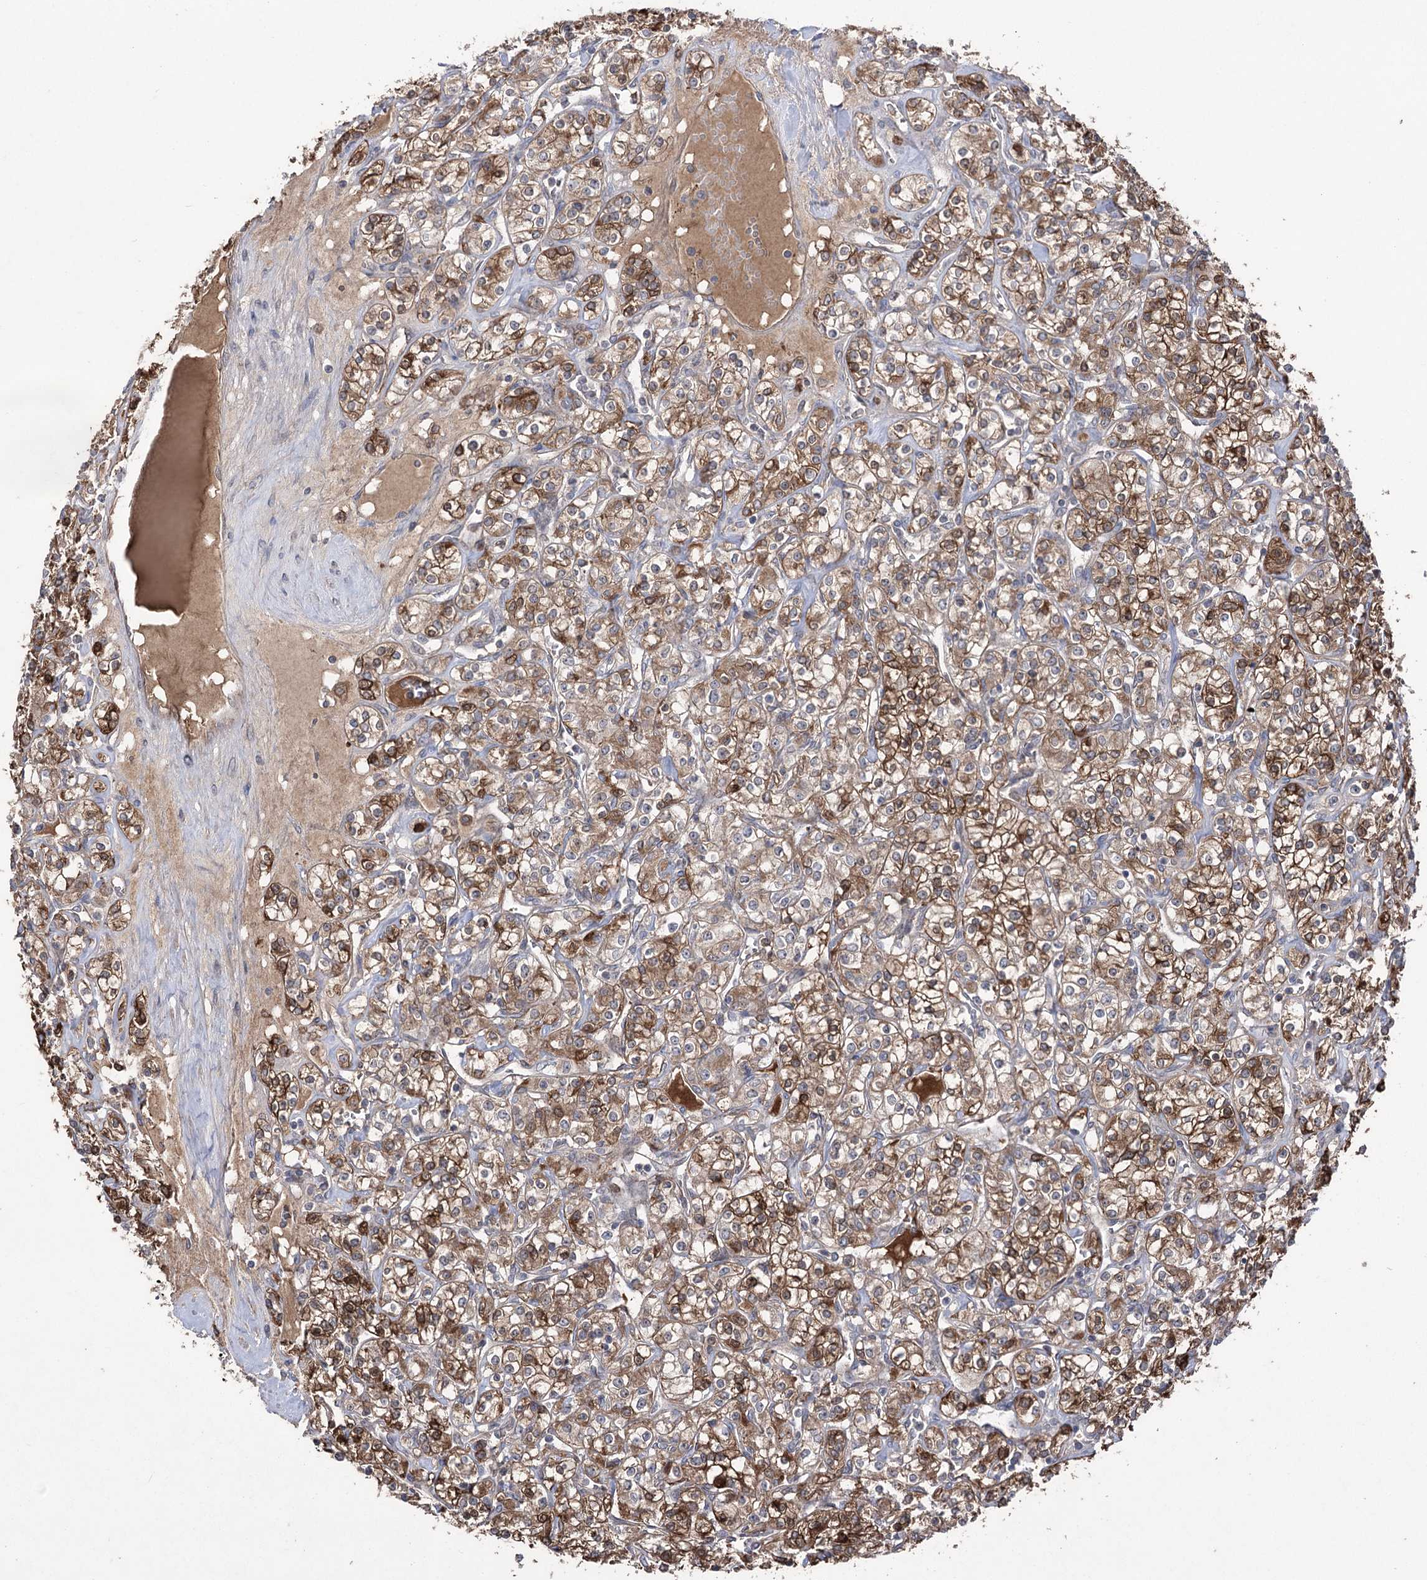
{"staining": {"intensity": "moderate", "quantity": ">75%", "location": "cytoplasmic/membranous"}, "tissue": "renal cancer", "cell_type": "Tumor cells", "image_type": "cancer", "snomed": [{"axis": "morphology", "description": "Adenocarcinoma, NOS"}, {"axis": "topography", "description": "Kidney"}], "caption": "A high-resolution photomicrograph shows immunohistochemistry (IHC) staining of renal adenocarcinoma, which exhibits moderate cytoplasmic/membranous staining in about >75% of tumor cells.", "gene": "OTUD1", "patient": {"sex": "male", "age": 77}}